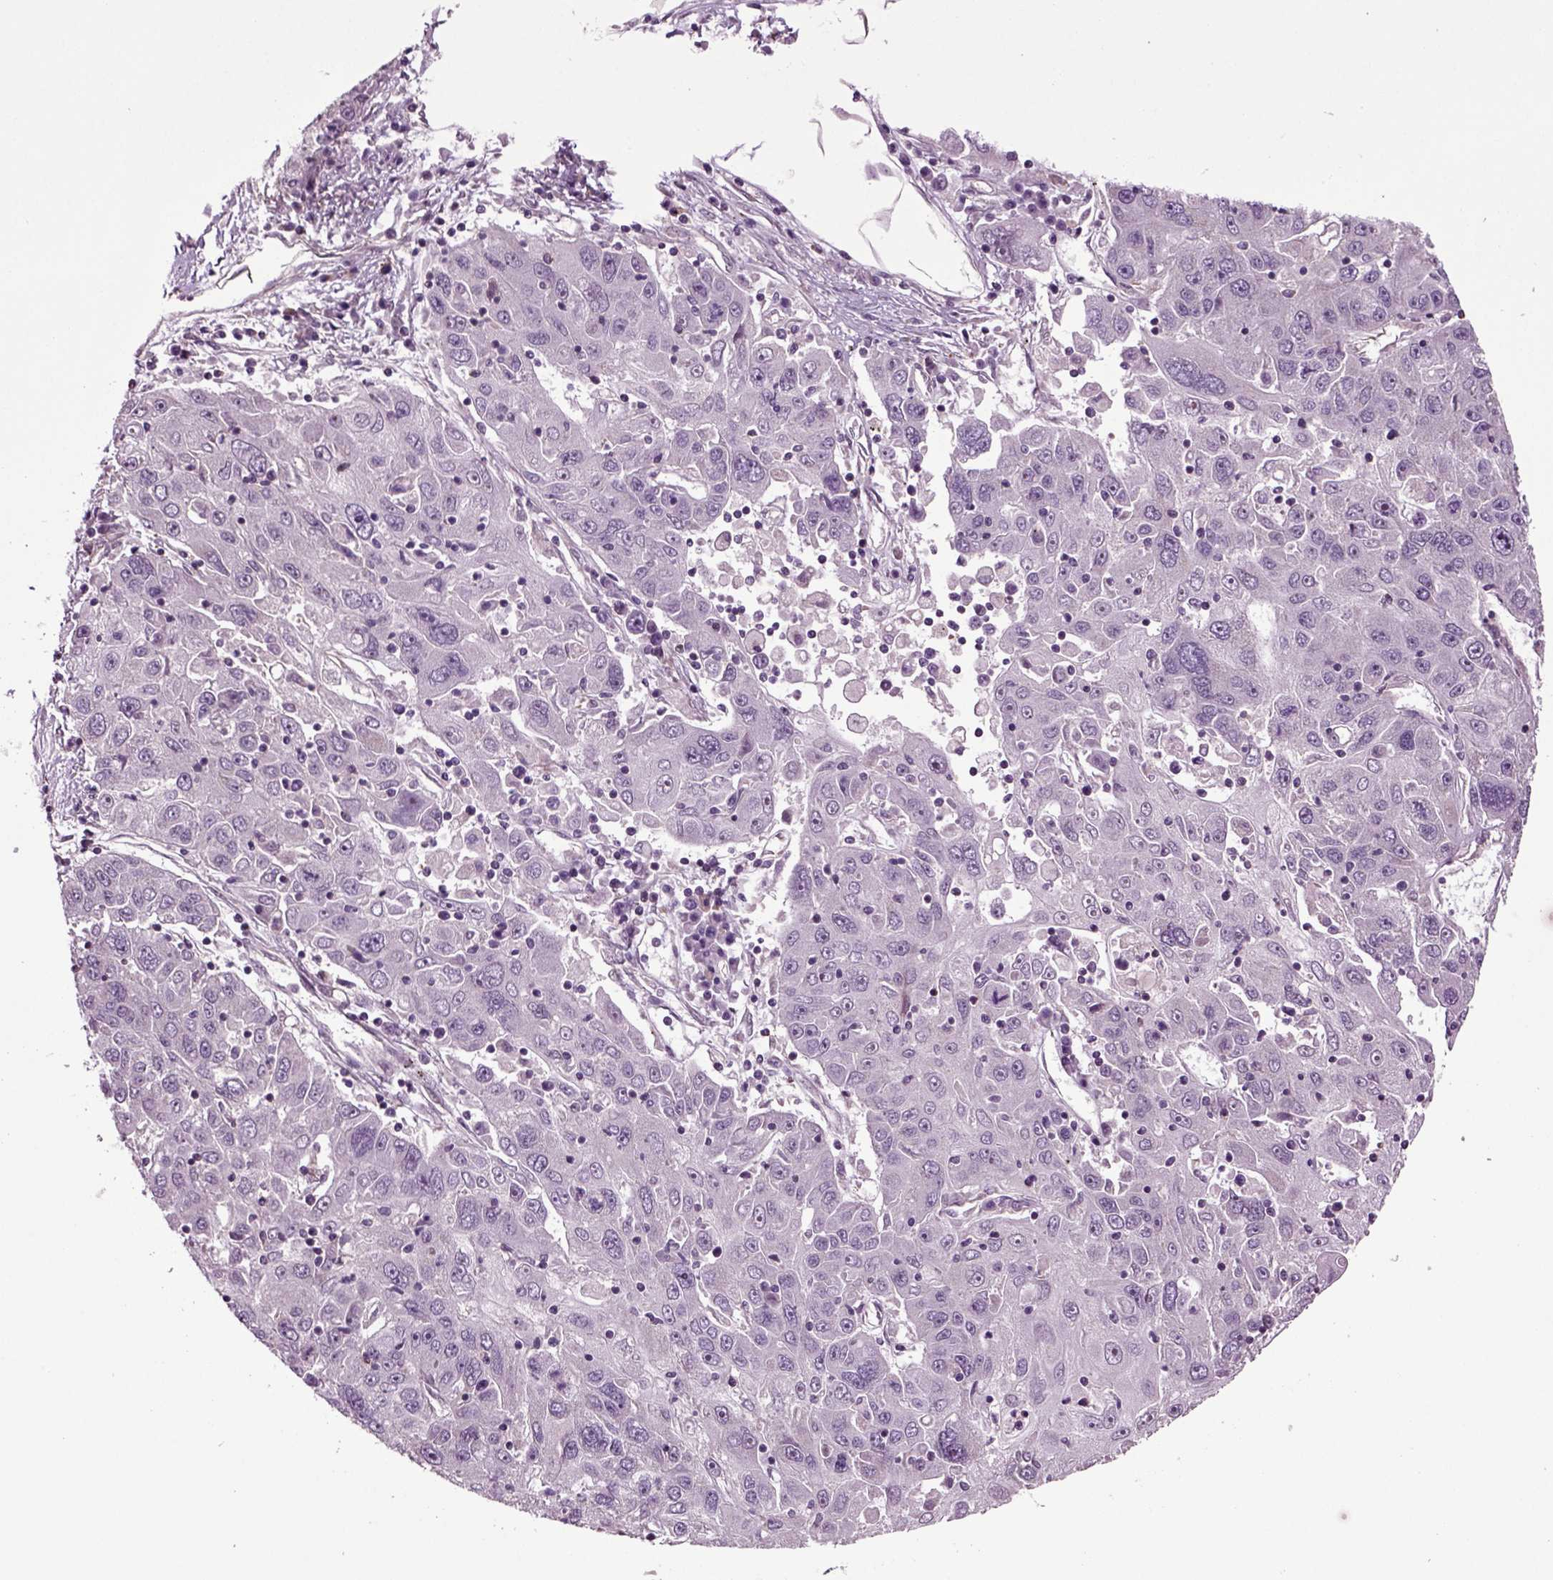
{"staining": {"intensity": "negative", "quantity": "none", "location": "none"}, "tissue": "stomach cancer", "cell_type": "Tumor cells", "image_type": "cancer", "snomed": [{"axis": "morphology", "description": "Adenocarcinoma, NOS"}, {"axis": "topography", "description": "Stomach"}], "caption": "Tumor cells show no significant protein expression in adenocarcinoma (stomach). (DAB (3,3'-diaminobenzidine) immunohistochemistry with hematoxylin counter stain).", "gene": "HAGHL", "patient": {"sex": "male", "age": 56}}